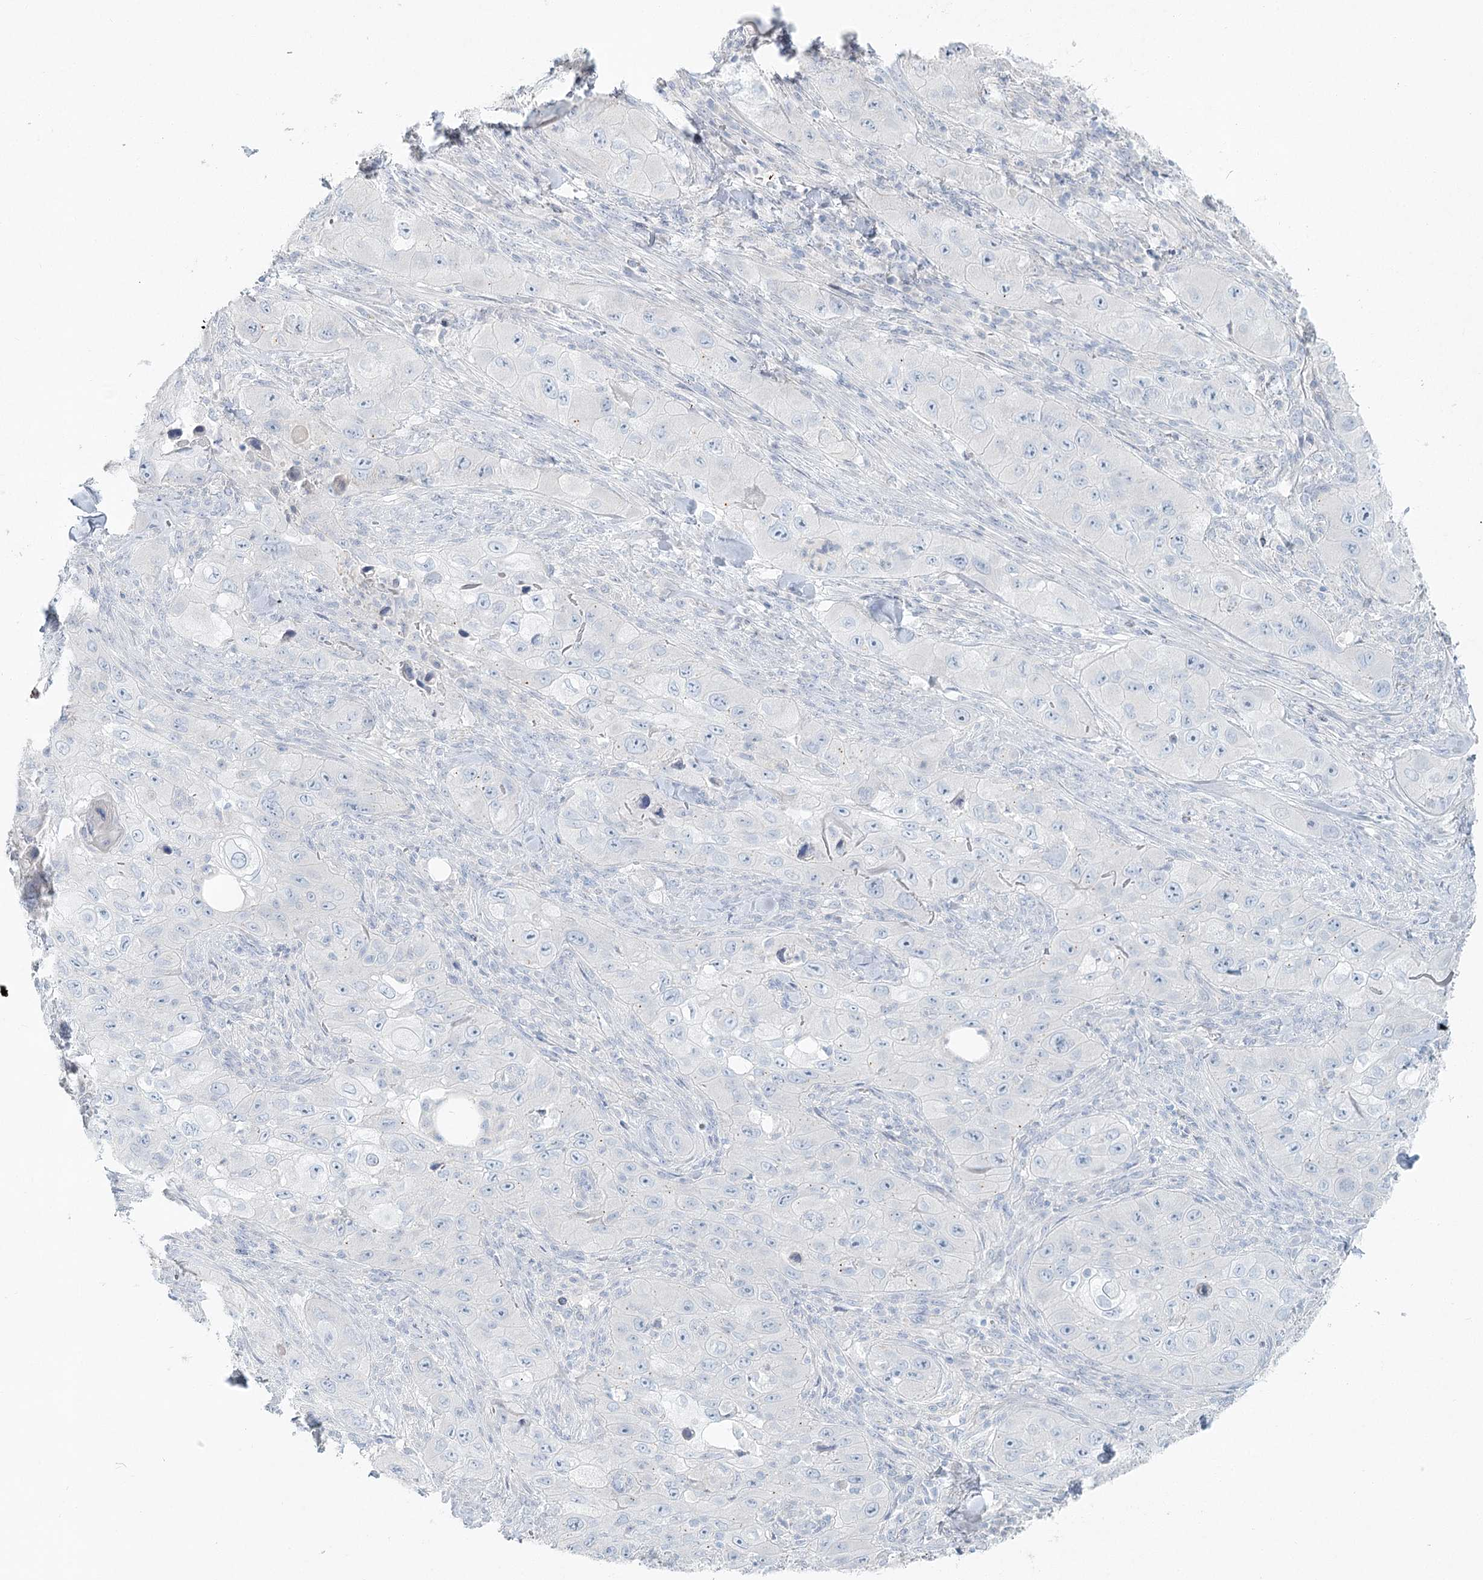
{"staining": {"intensity": "negative", "quantity": "none", "location": "none"}, "tissue": "skin cancer", "cell_type": "Tumor cells", "image_type": "cancer", "snomed": [{"axis": "morphology", "description": "Squamous cell carcinoma, NOS"}, {"axis": "topography", "description": "Skin"}, {"axis": "topography", "description": "Subcutis"}], "caption": "Immunohistochemistry (IHC) histopathology image of skin cancer stained for a protein (brown), which displays no staining in tumor cells.", "gene": "LRP2BP", "patient": {"sex": "male", "age": 73}}